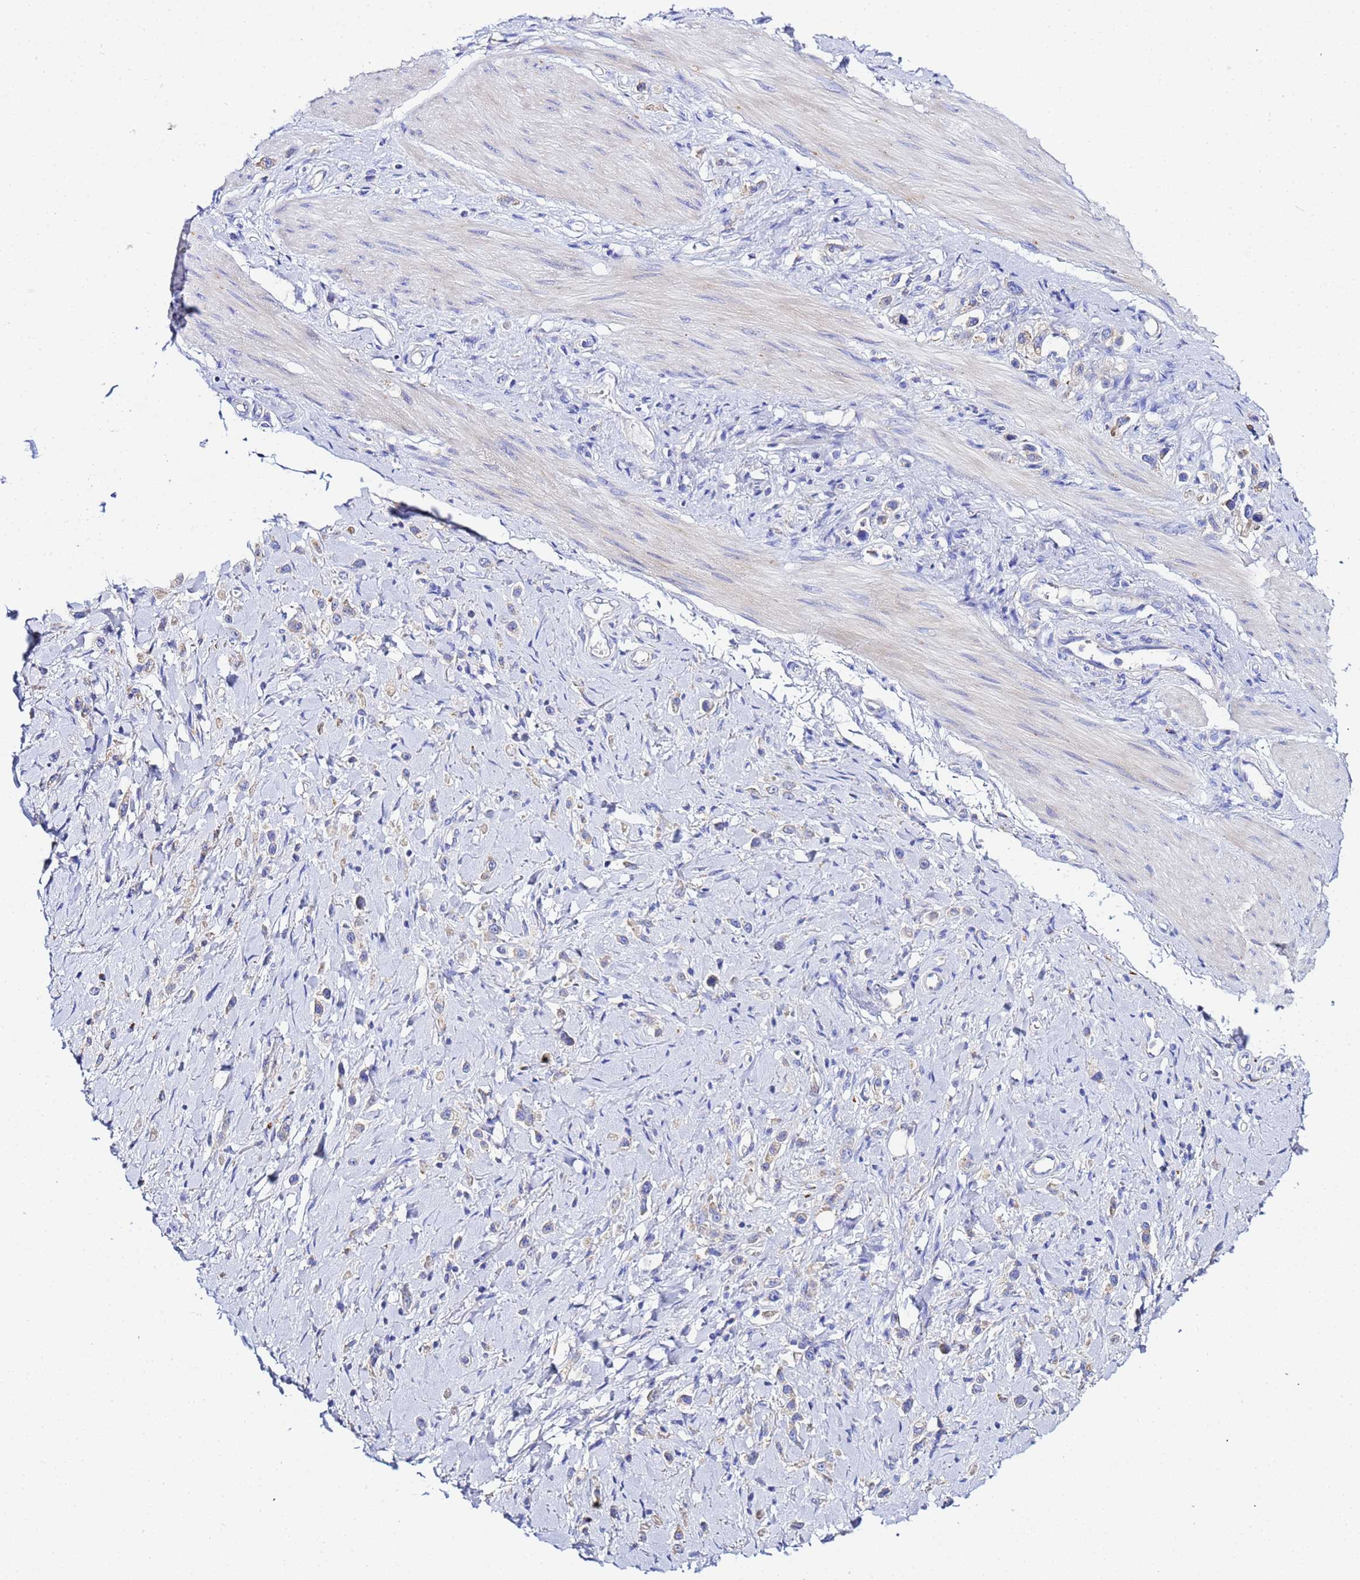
{"staining": {"intensity": "weak", "quantity": "<25%", "location": "cytoplasmic/membranous"}, "tissue": "stomach cancer", "cell_type": "Tumor cells", "image_type": "cancer", "snomed": [{"axis": "morphology", "description": "Adenocarcinoma, NOS"}, {"axis": "topography", "description": "Stomach"}], "caption": "Tumor cells show no significant protein staining in stomach adenocarcinoma.", "gene": "VTI1B", "patient": {"sex": "female", "age": 65}}